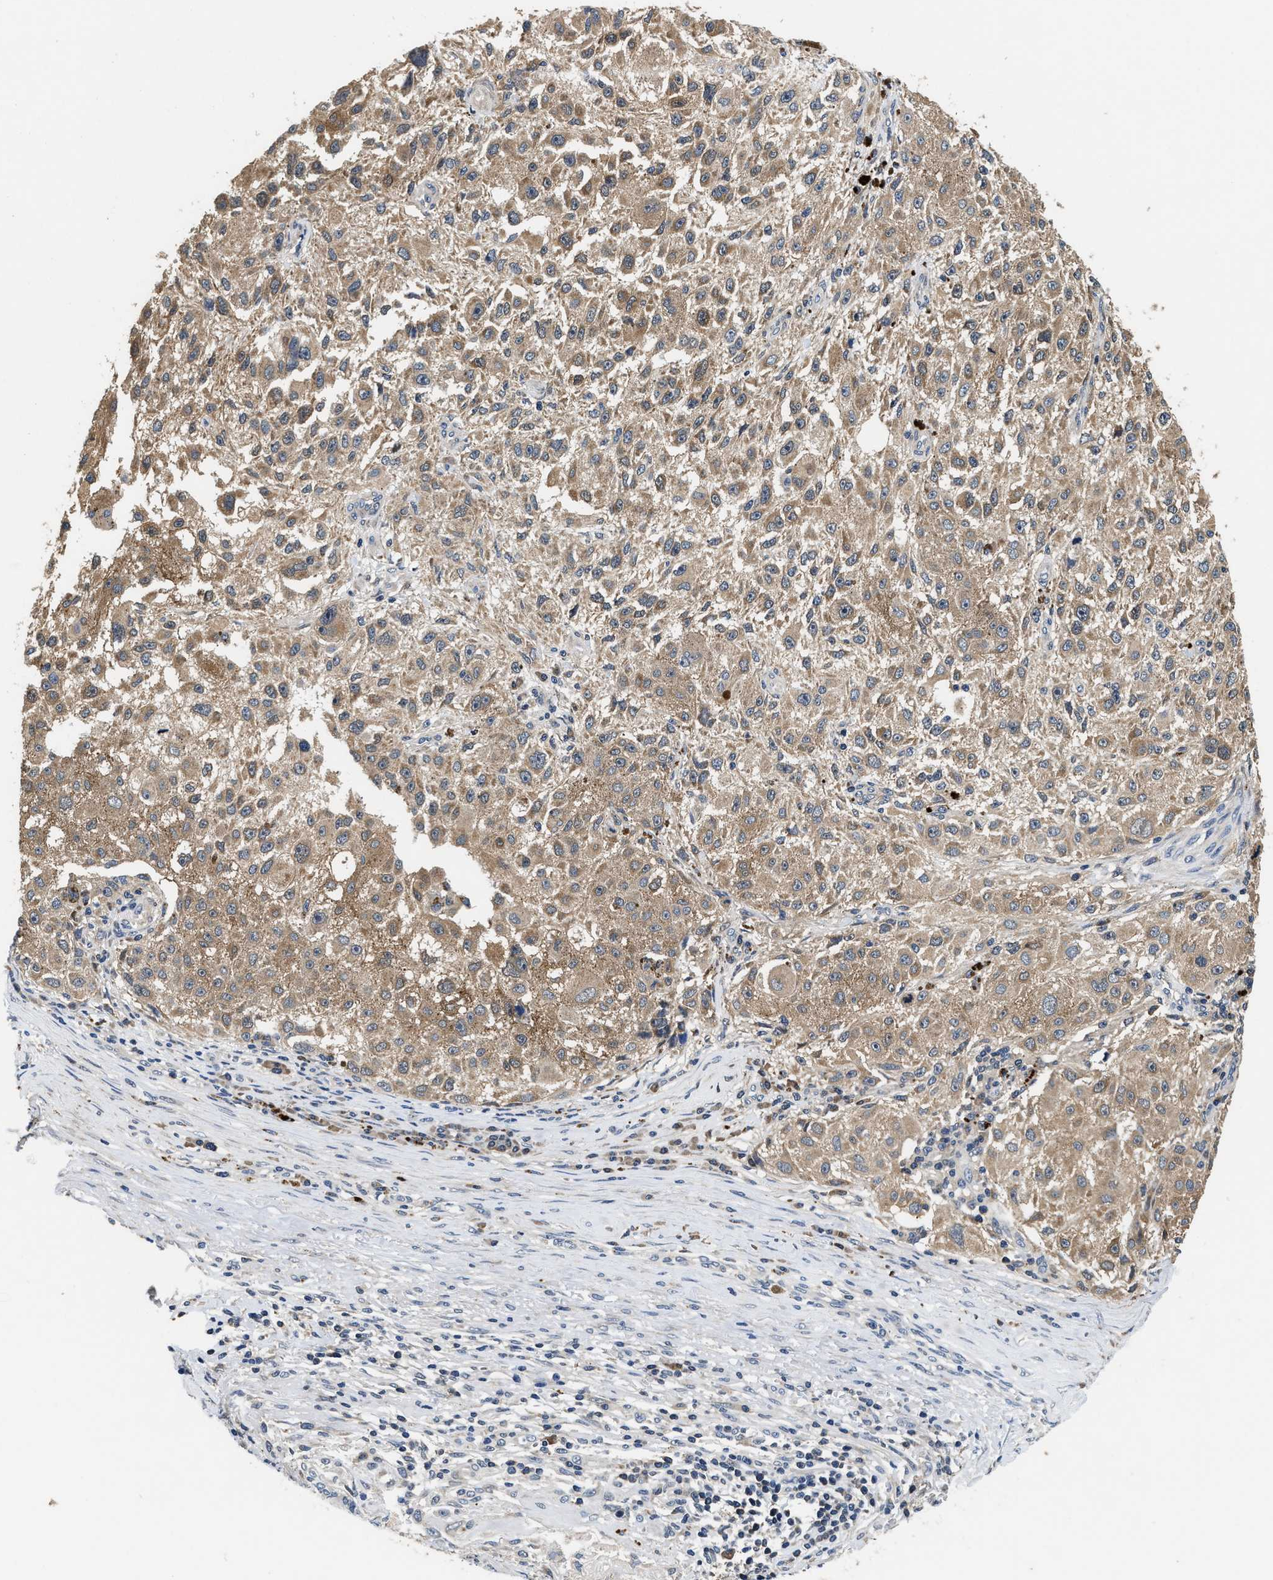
{"staining": {"intensity": "weak", "quantity": ">75%", "location": "cytoplasmic/membranous"}, "tissue": "melanoma", "cell_type": "Tumor cells", "image_type": "cancer", "snomed": [{"axis": "morphology", "description": "Necrosis, NOS"}, {"axis": "morphology", "description": "Malignant melanoma, NOS"}, {"axis": "topography", "description": "Skin"}], "caption": "Tumor cells reveal low levels of weak cytoplasmic/membranous expression in approximately >75% of cells in human malignant melanoma. The staining was performed using DAB (3,3'-diaminobenzidine) to visualize the protein expression in brown, while the nuclei were stained in blue with hematoxylin (Magnification: 20x).", "gene": "PHPT1", "patient": {"sex": "female", "age": 87}}